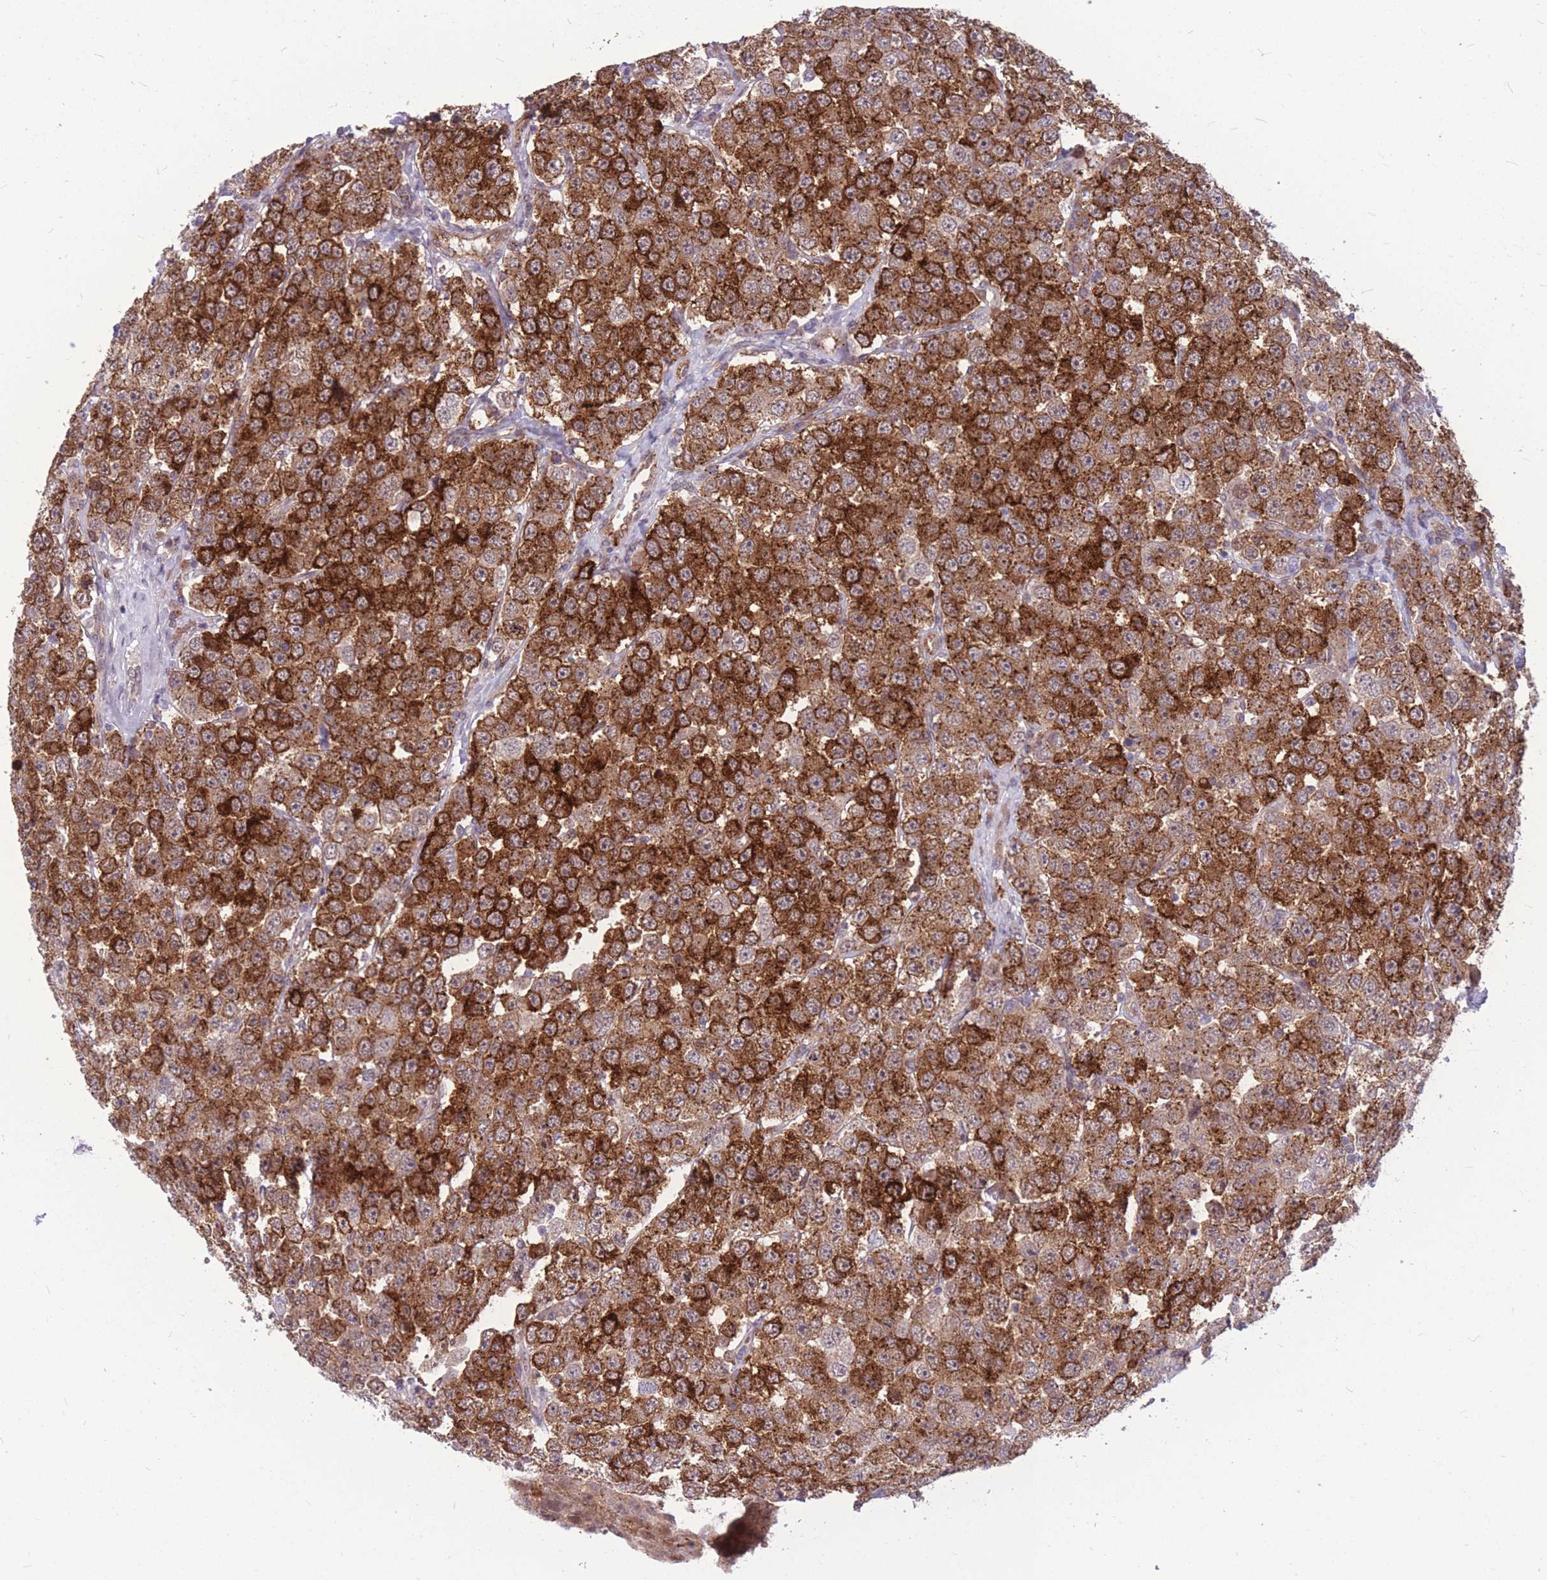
{"staining": {"intensity": "strong", "quantity": ">75%", "location": "cytoplasmic/membranous"}, "tissue": "testis cancer", "cell_type": "Tumor cells", "image_type": "cancer", "snomed": [{"axis": "morphology", "description": "Seminoma, NOS"}, {"axis": "topography", "description": "Testis"}], "caption": "Human testis seminoma stained for a protein (brown) shows strong cytoplasmic/membranous positive expression in about >75% of tumor cells.", "gene": "TCF20", "patient": {"sex": "male", "age": 28}}